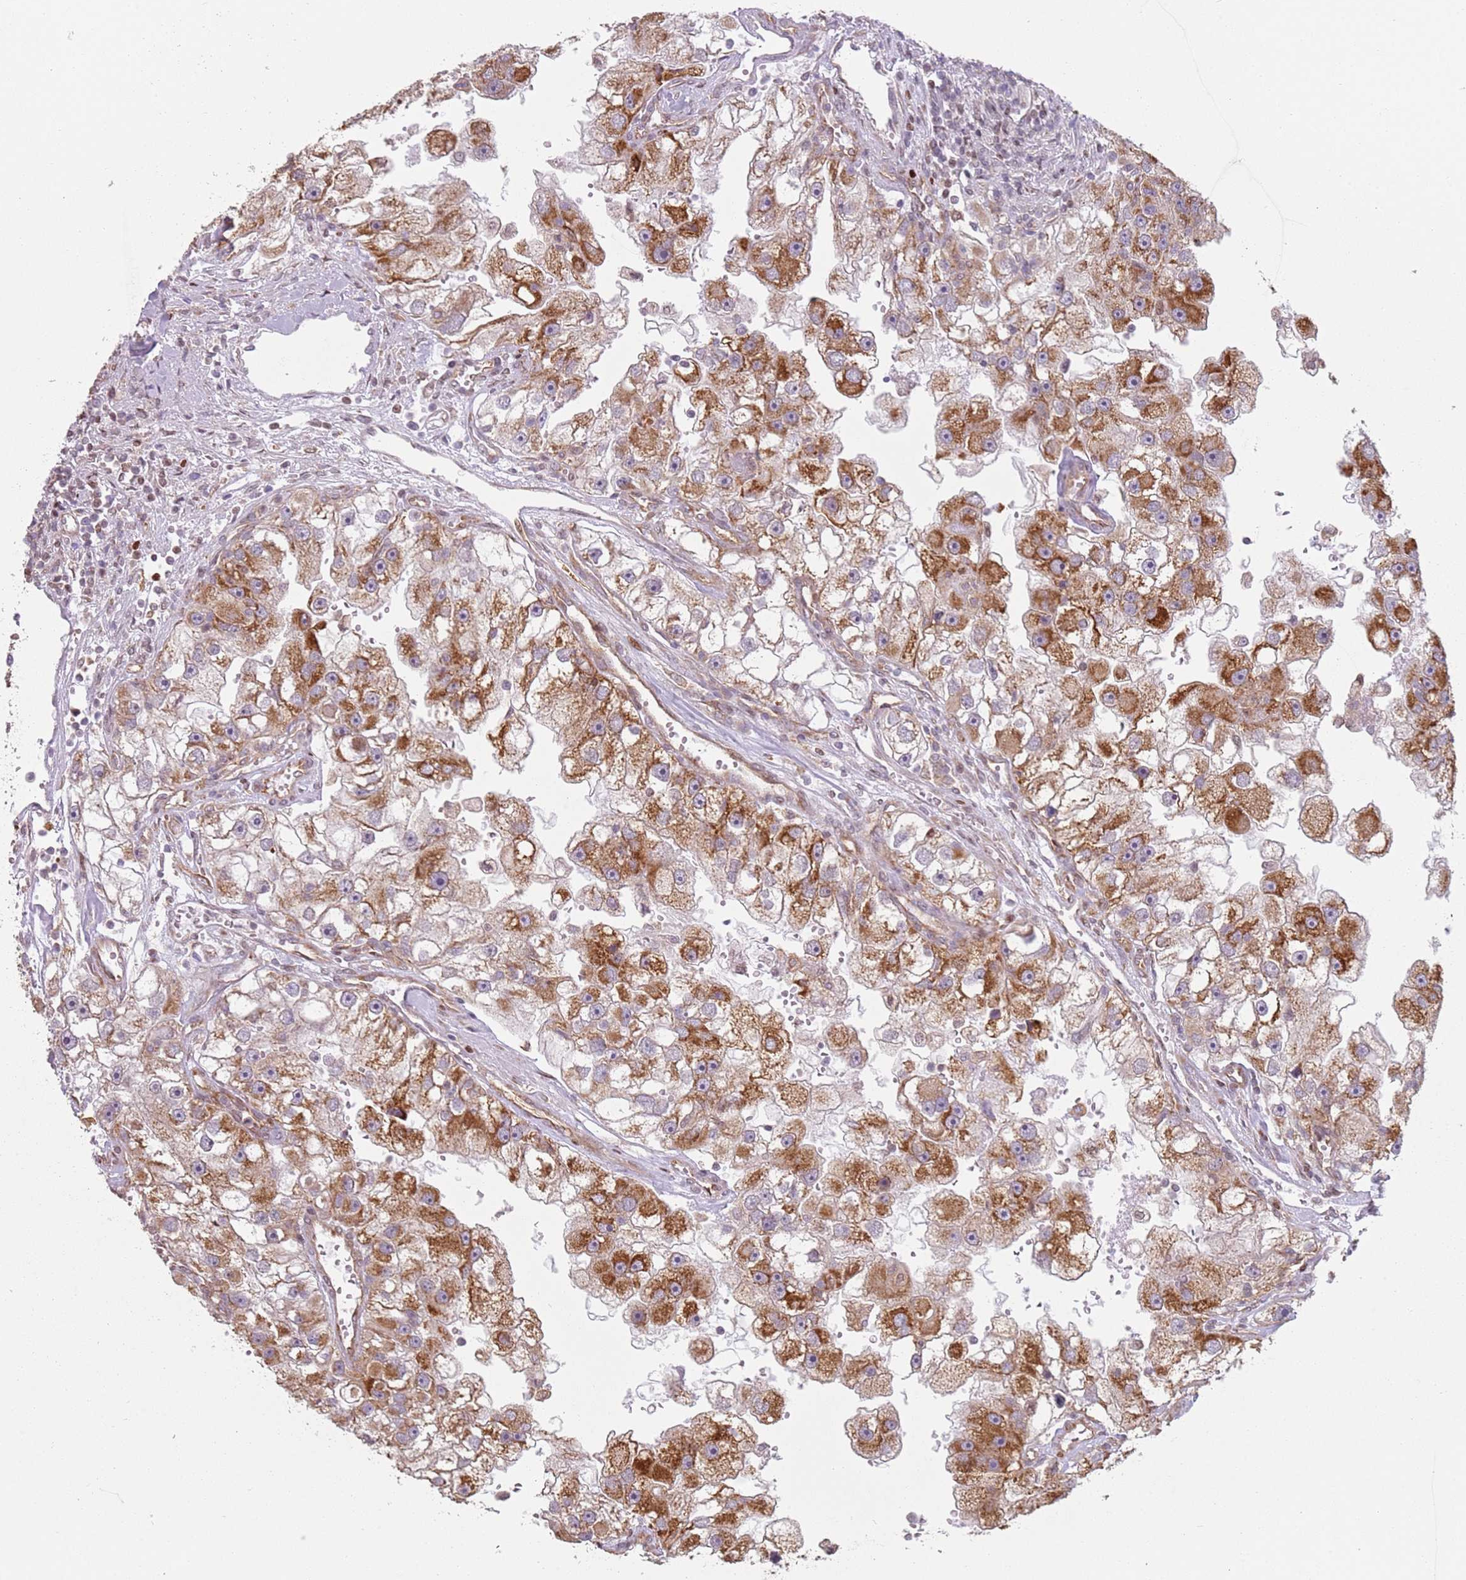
{"staining": {"intensity": "strong", "quantity": ">75%", "location": "cytoplasmic/membranous"}, "tissue": "renal cancer", "cell_type": "Tumor cells", "image_type": "cancer", "snomed": [{"axis": "morphology", "description": "Adenocarcinoma, NOS"}, {"axis": "topography", "description": "Kidney"}], "caption": "Tumor cells exhibit high levels of strong cytoplasmic/membranous positivity in about >75% of cells in renal cancer.", "gene": "HNRNPLL", "patient": {"sex": "male", "age": 63}}